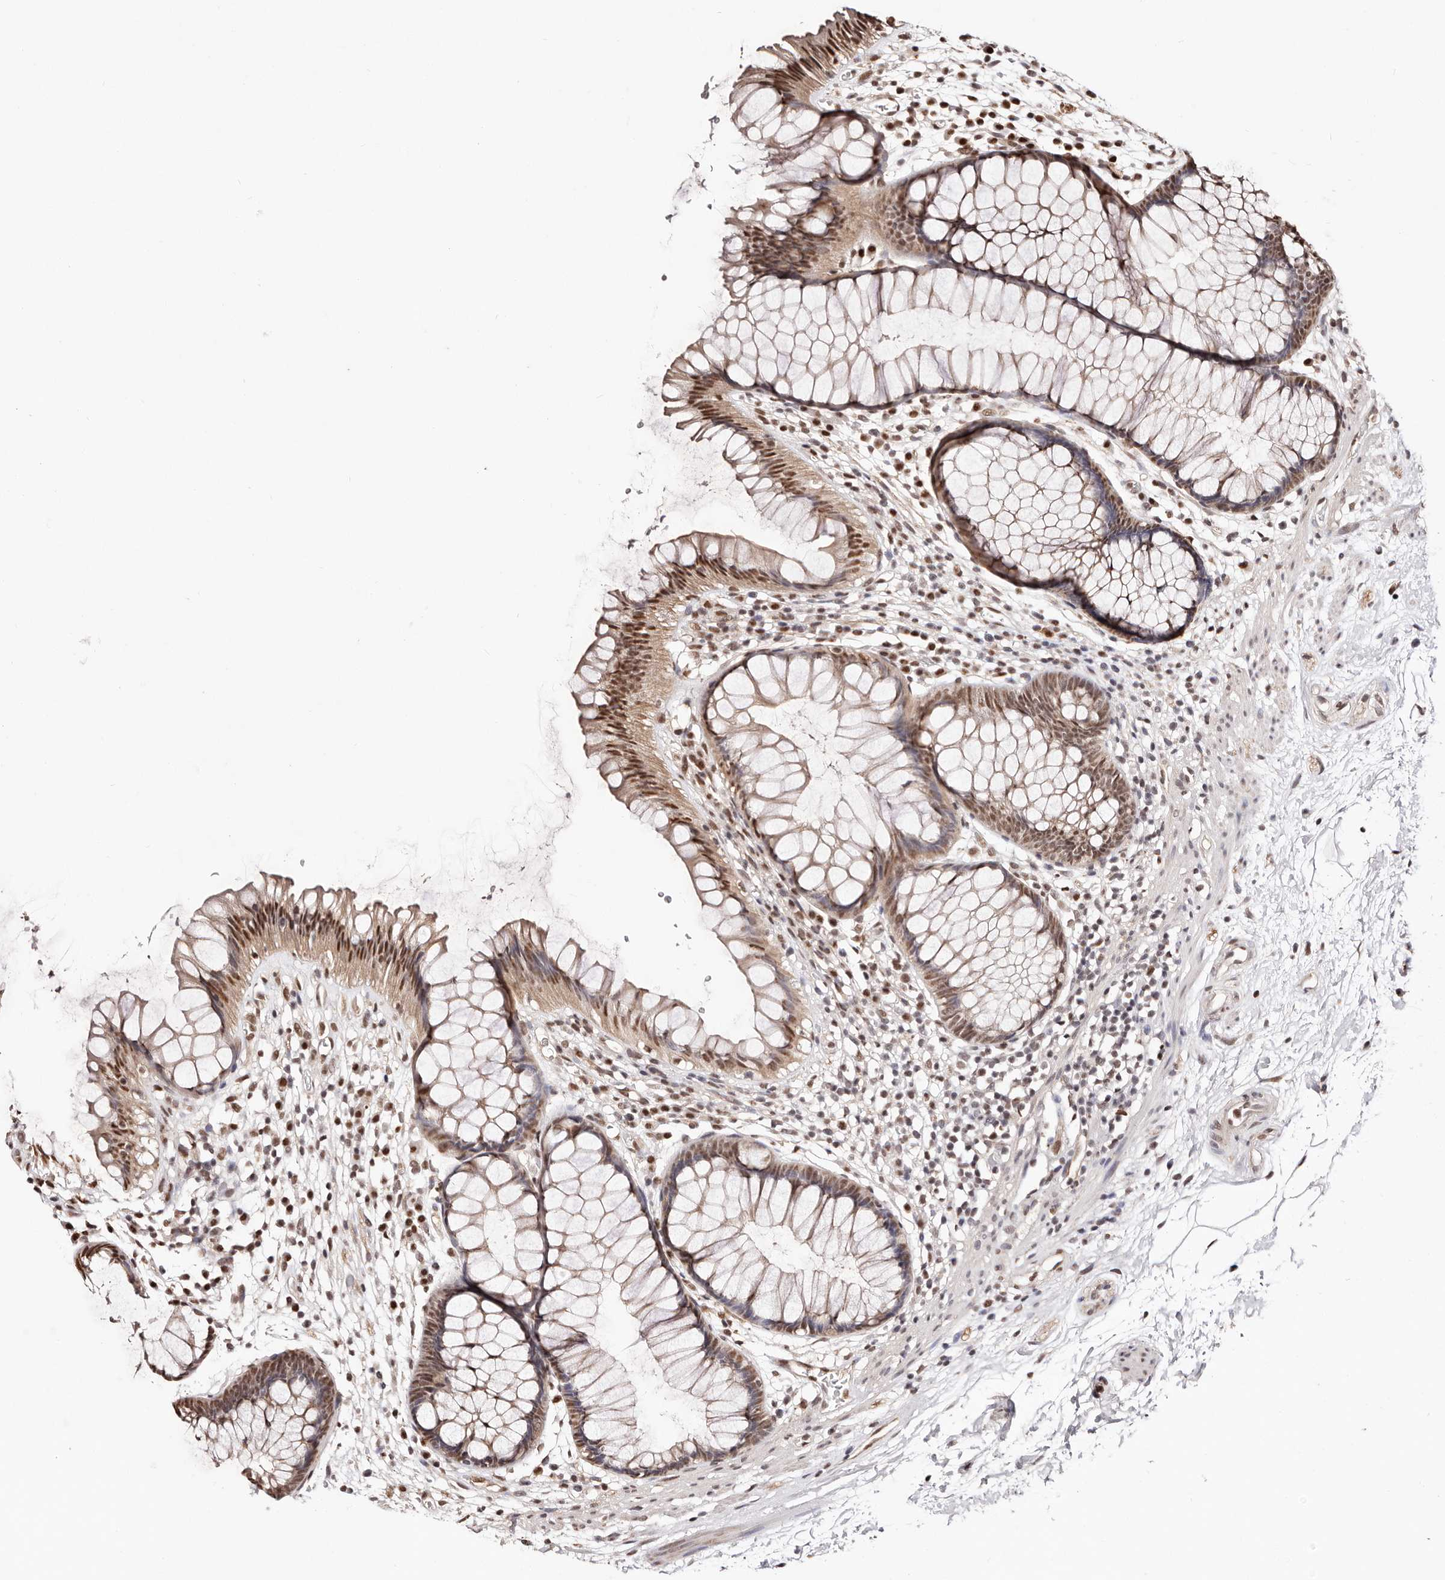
{"staining": {"intensity": "strong", "quantity": "25%-75%", "location": "nuclear"}, "tissue": "rectum", "cell_type": "Glandular cells", "image_type": "normal", "snomed": [{"axis": "morphology", "description": "Normal tissue, NOS"}, {"axis": "topography", "description": "Rectum"}], "caption": "A high-resolution histopathology image shows immunohistochemistry (IHC) staining of benign rectum, which exhibits strong nuclear staining in approximately 25%-75% of glandular cells. The staining was performed using DAB to visualize the protein expression in brown, while the nuclei were stained in blue with hematoxylin (Magnification: 20x).", "gene": "BICRAL", "patient": {"sex": "male", "age": 51}}